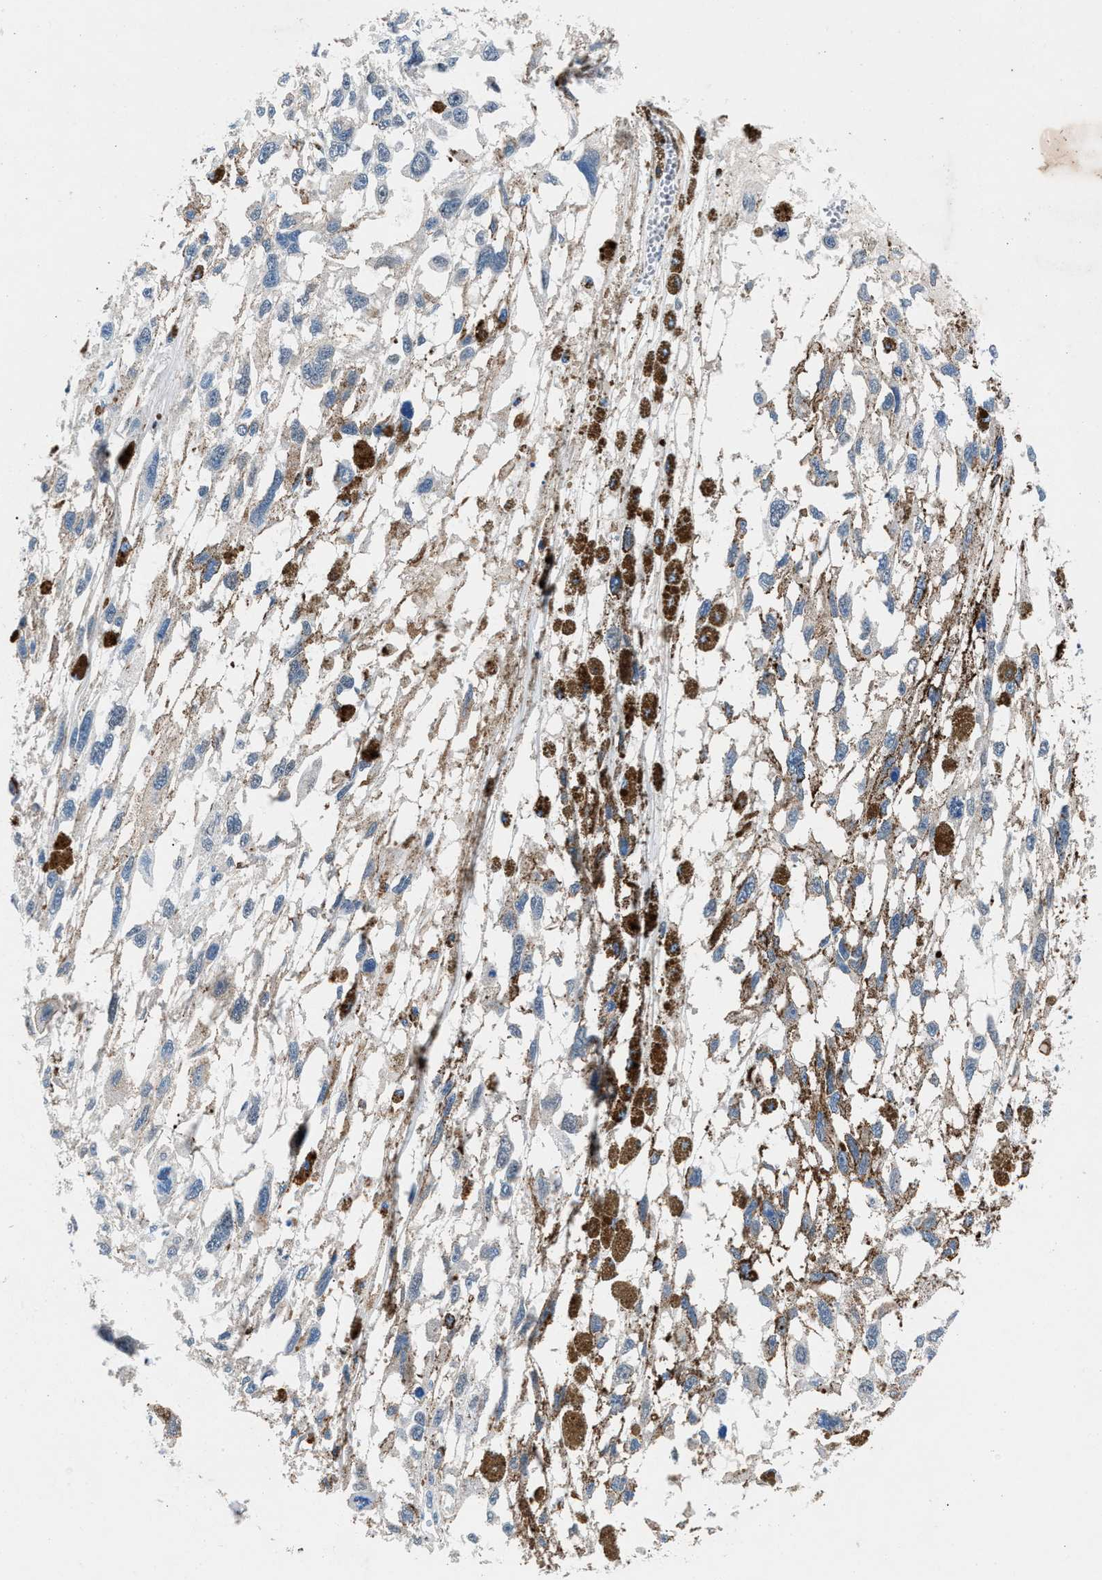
{"staining": {"intensity": "negative", "quantity": "none", "location": "none"}, "tissue": "melanoma", "cell_type": "Tumor cells", "image_type": "cancer", "snomed": [{"axis": "morphology", "description": "Malignant melanoma, Metastatic site"}, {"axis": "topography", "description": "Lymph node"}], "caption": "This is an immunohistochemistry (IHC) histopathology image of melanoma. There is no expression in tumor cells.", "gene": "DENND6B", "patient": {"sex": "male", "age": 59}}